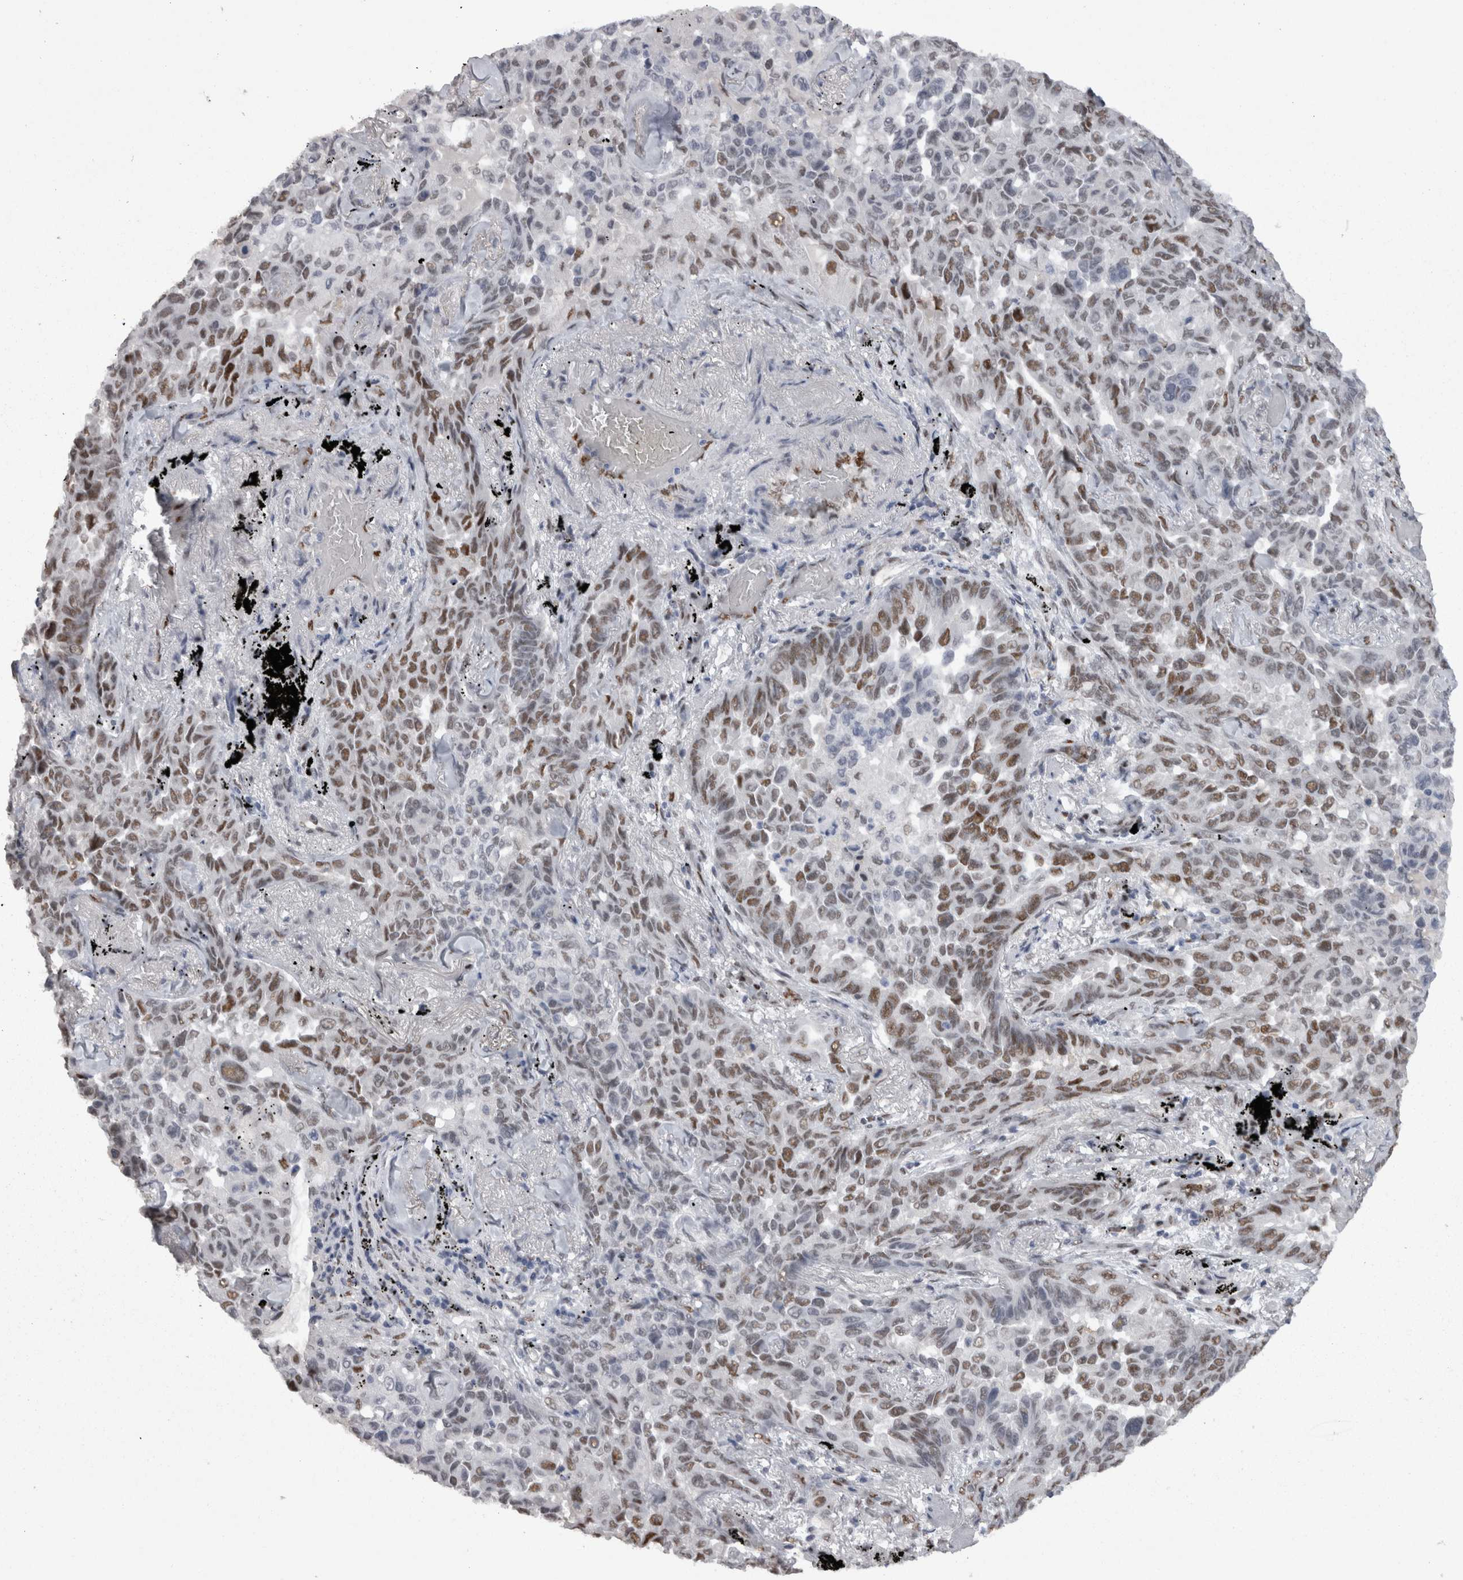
{"staining": {"intensity": "moderate", "quantity": "25%-75%", "location": "nuclear"}, "tissue": "lung cancer", "cell_type": "Tumor cells", "image_type": "cancer", "snomed": [{"axis": "morphology", "description": "Adenocarcinoma, NOS"}, {"axis": "topography", "description": "Lung"}], "caption": "Immunohistochemical staining of lung cancer exhibits medium levels of moderate nuclear staining in approximately 25%-75% of tumor cells.", "gene": "C1orf54", "patient": {"sex": "female", "age": 67}}